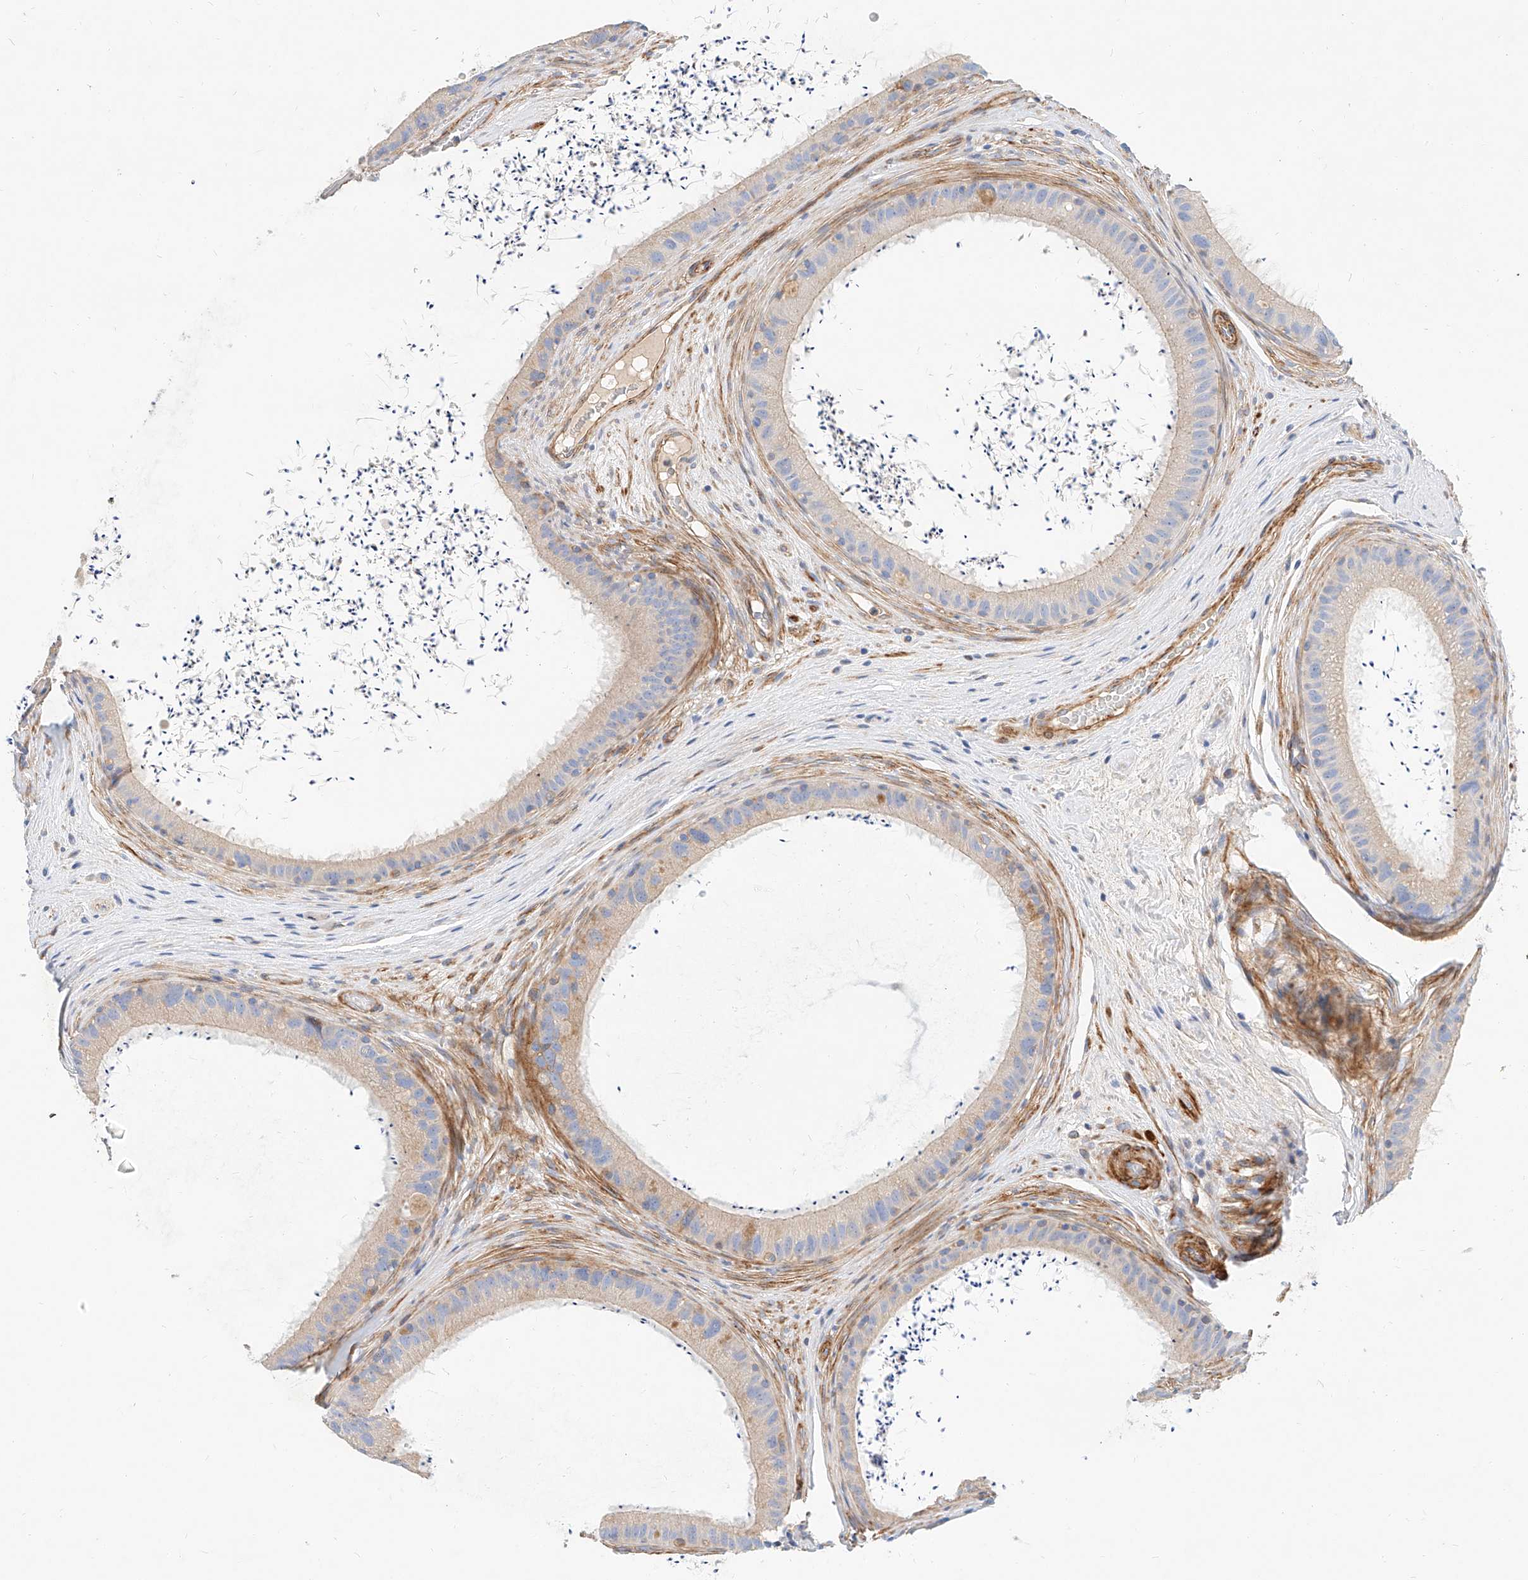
{"staining": {"intensity": "negative", "quantity": "none", "location": "none"}, "tissue": "epididymis", "cell_type": "Glandular cells", "image_type": "normal", "snomed": [{"axis": "morphology", "description": "Normal tissue, NOS"}, {"axis": "topography", "description": "Epididymis, spermatic cord, NOS"}], "caption": "Epididymis stained for a protein using IHC shows no expression glandular cells.", "gene": "KCNH5", "patient": {"sex": "male", "age": 50}}